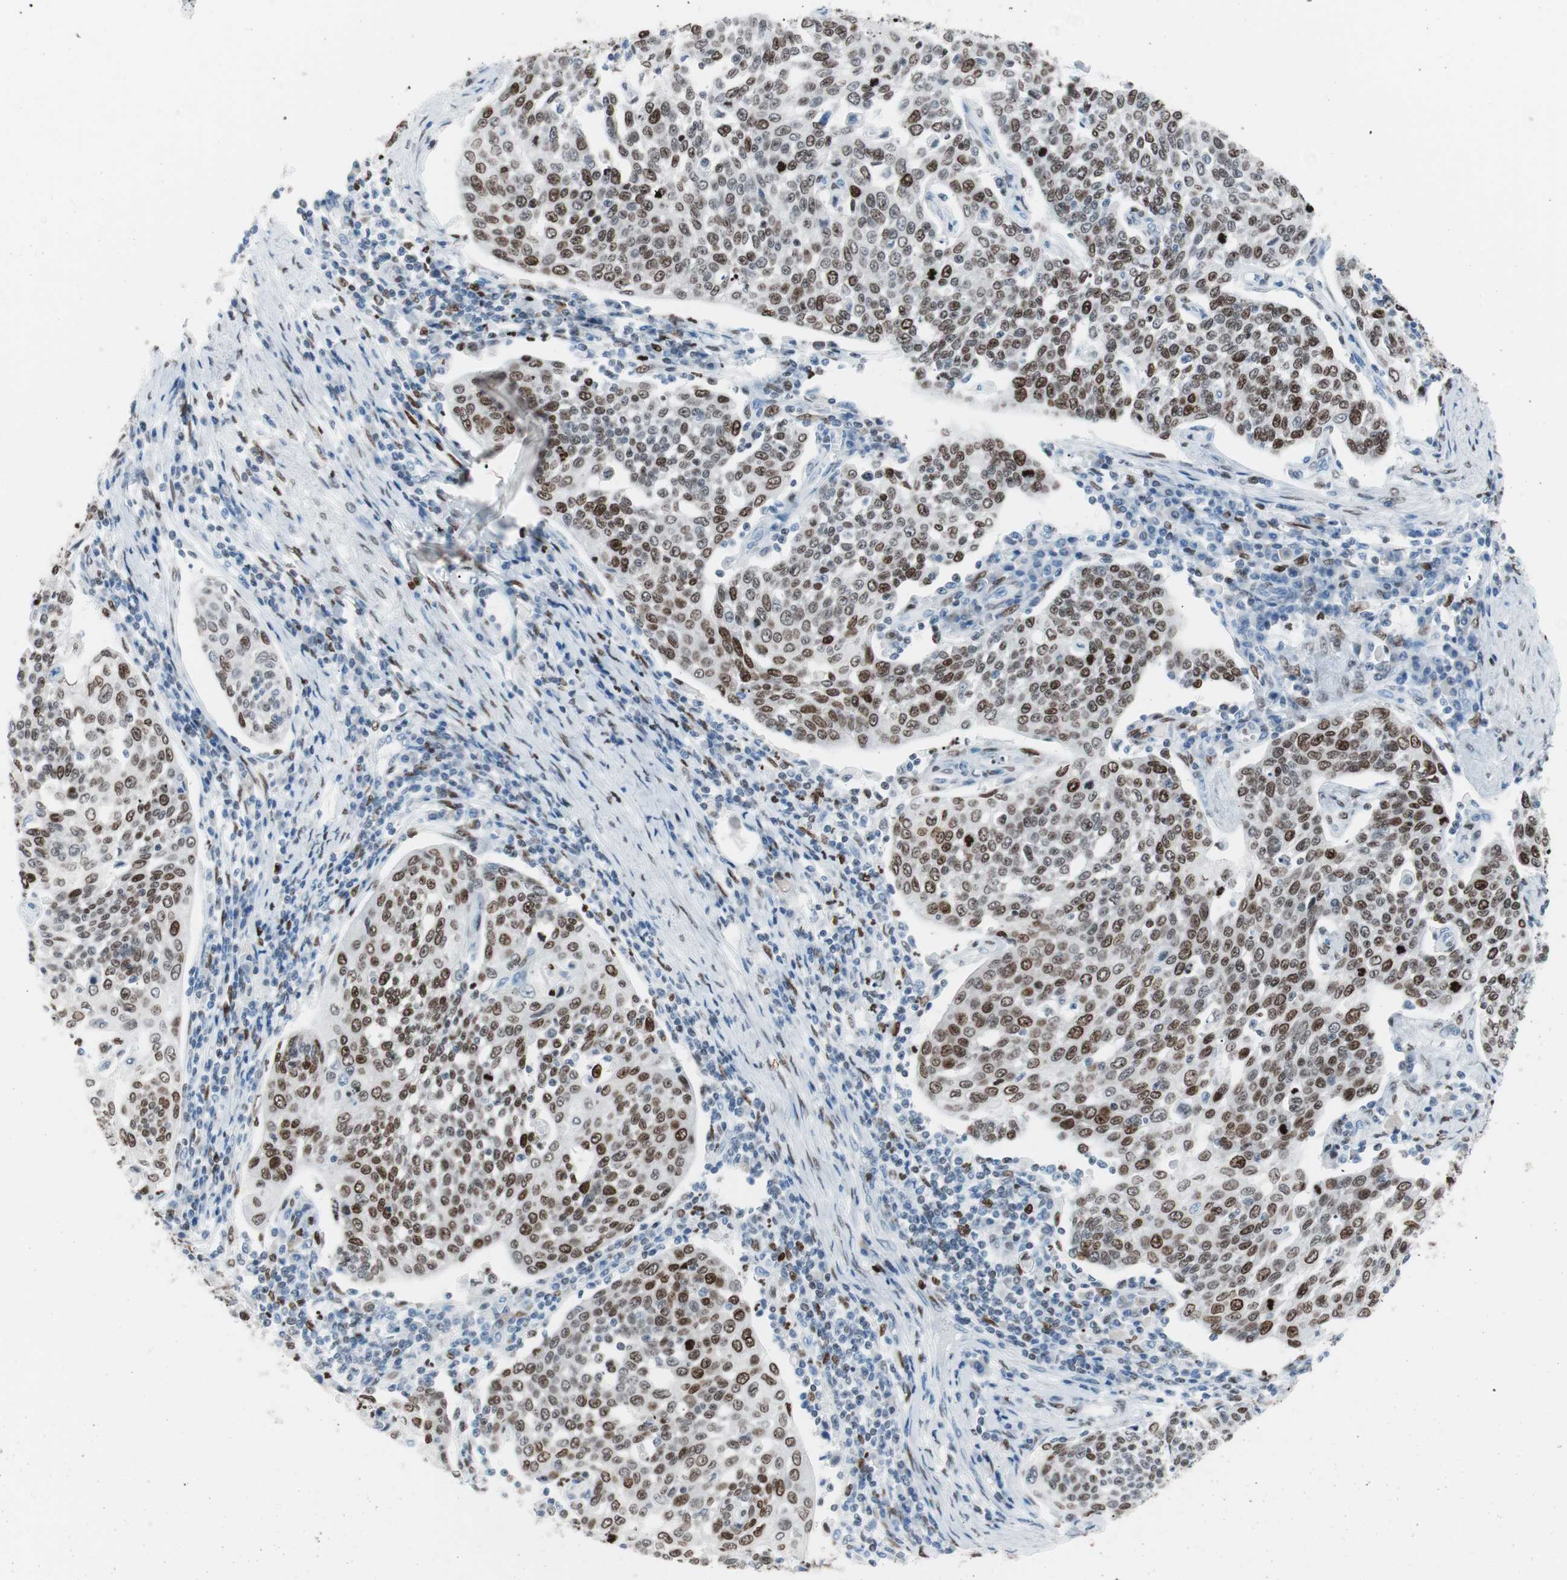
{"staining": {"intensity": "moderate", "quantity": "25%-75%", "location": "nuclear"}, "tissue": "cervical cancer", "cell_type": "Tumor cells", "image_type": "cancer", "snomed": [{"axis": "morphology", "description": "Squamous cell carcinoma, NOS"}, {"axis": "topography", "description": "Cervix"}], "caption": "The immunohistochemical stain highlights moderate nuclear positivity in tumor cells of cervical cancer tissue.", "gene": "CEBPB", "patient": {"sex": "female", "age": 34}}